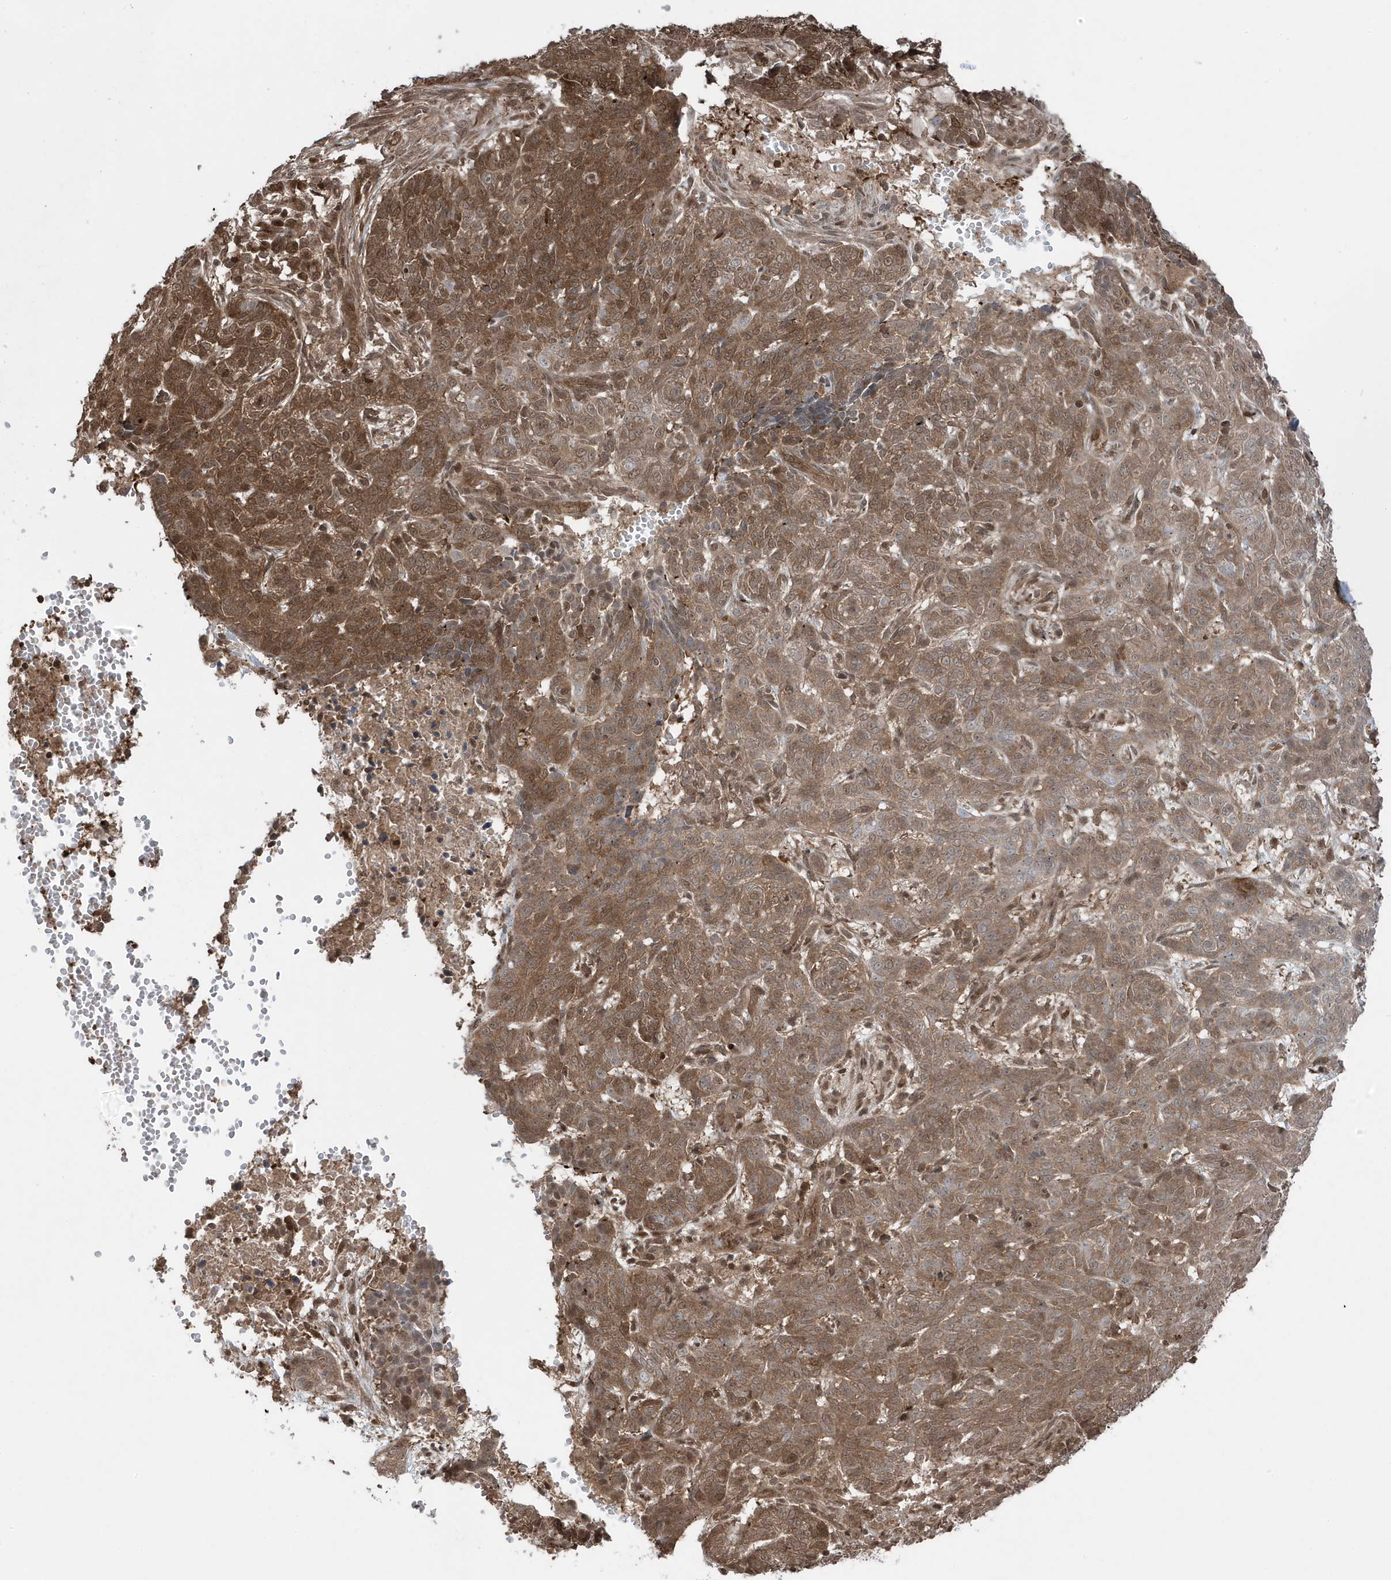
{"staining": {"intensity": "moderate", "quantity": ">75%", "location": "cytoplasmic/membranous"}, "tissue": "skin cancer", "cell_type": "Tumor cells", "image_type": "cancer", "snomed": [{"axis": "morphology", "description": "Basal cell carcinoma"}, {"axis": "topography", "description": "Skin"}], "caption": "Tumor cells show medium levels of moderate cytoplasmic/membranous expression in approximately >75% of cells in basal cell carcinoma (skin). (IHC, brightfield microscopy, high magnification).", "gene": "MAPK1IP1L", "patient": {"sex": "male", "age": 85}}